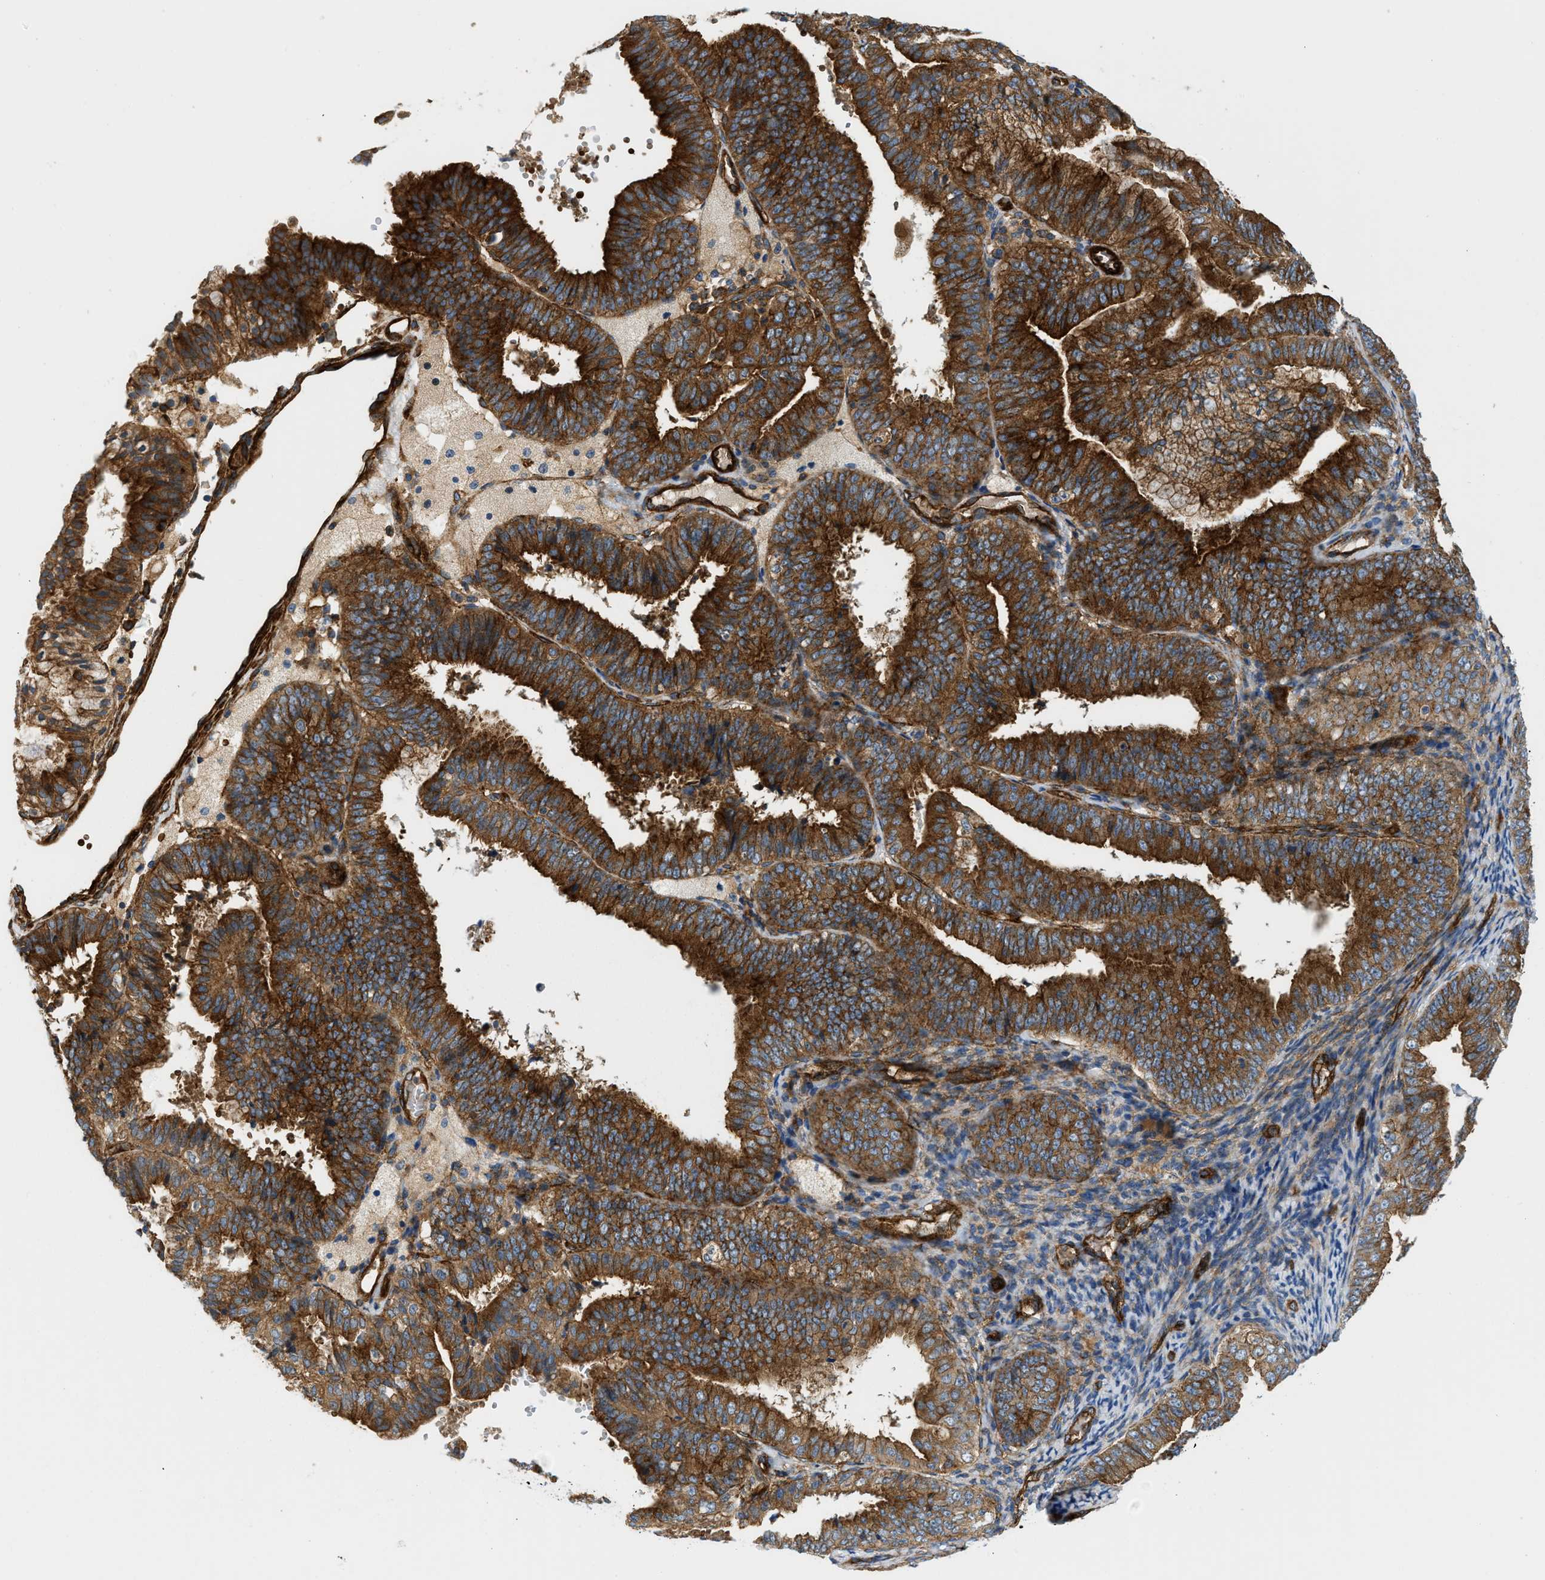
{"staining": {"intensity": "strong", "quantity": ">75%", "location": "cytoplasmic/membranous"}, "tissue": "endometrial cancer", "cell_type": "Tumor cells", "image_type": "cancer", "snomed": [{"axis": "morphology", "description": "Adenocarcinoma, NOS"}, {"axis": "topography", "description": "Endometrium"}], "caption": "Endometrial adenocarcinoma was stained to show a protein in brown. There is high levels of strong cytoplasmic/membranous expression in about >75% of tumor cells. The staining was performed using DAB to visualize the protein expression in brown, while the nuclei were stained in blue with hematoxylin (Magnification: 20x).", "gene": "HIP1", "patient": {"sex": "female", "age": 63}}